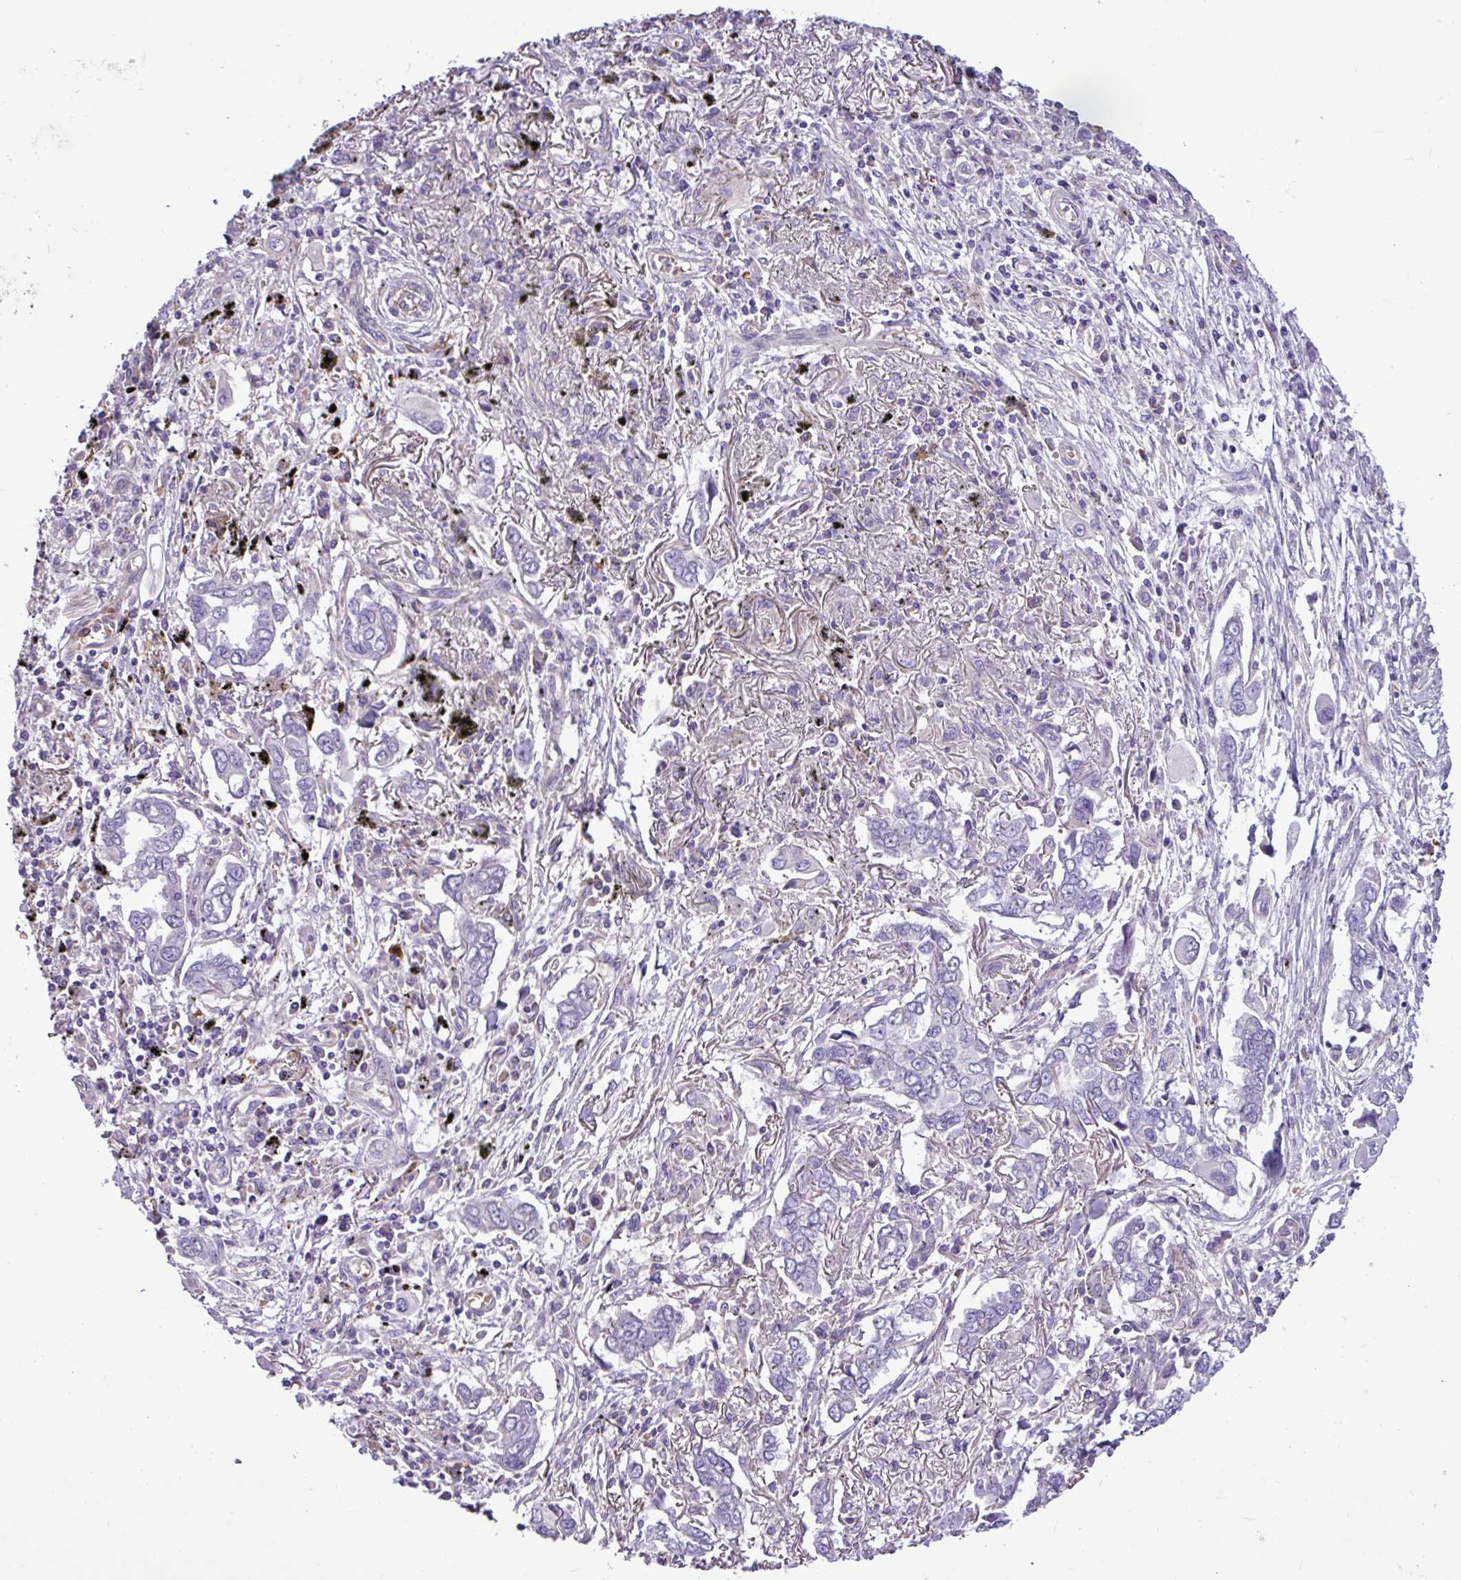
{"staining": {"intensity": "negative", "quantity": "none", "location": "none"}, "tissue": "lung cancer", "cell_type": "Tumor cells", "image_type": "cancer", "snomed": [{"axis": "morphology", "description": "Adenocarcinoma, NOS"}, {"axis": "topography", "description": "Lung"}], "caption": "Tumor cells are negative for brown protein staining in adenocarcinoma (lung).", "gene": "C11orf91", "patient": {"sex": "male", "age": 76}}